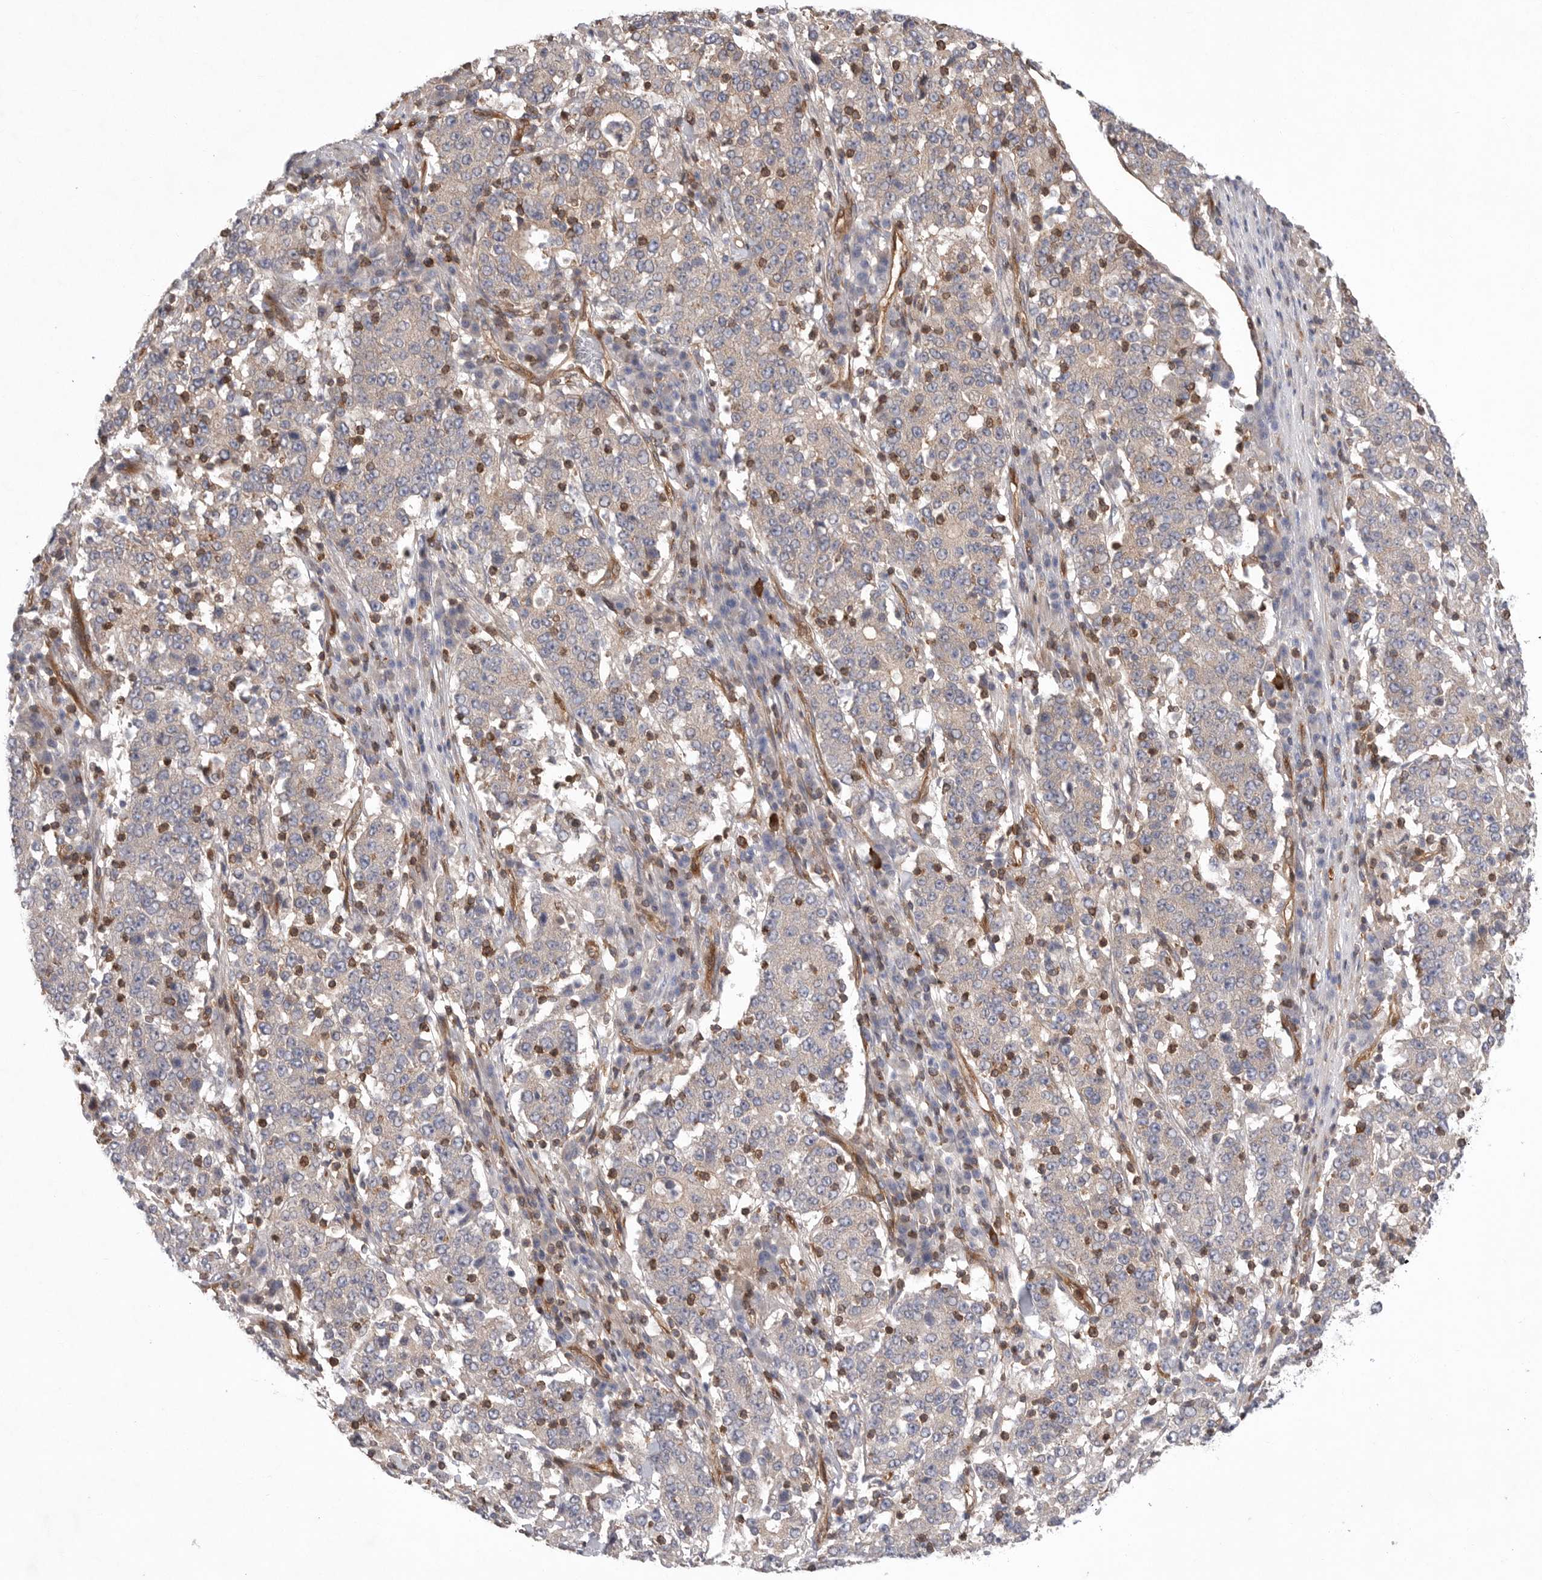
{"staining": {"intensity": "negative", "quantity": "none", "location": "none"}, "tissue": "stomach cancer", "cell_type": "Tumor cells", "image_type": "cancer", "snomed": [{"axis": "morphology", "description": "Adenocarcinoma, NOS"}, {"axis": "topography", "description": "Stomach"}], "caption": "Image shows no significant protein expression in tumor cells of stomach cancer (adenocarcinoma). (Brightfield microscopy of DAB (3,3'-diaminobenzidine) immunohistochemistry (IHC) at high magnification).", "gene": "PRKCH", "patient": {"sex": "male", "age": 59}}